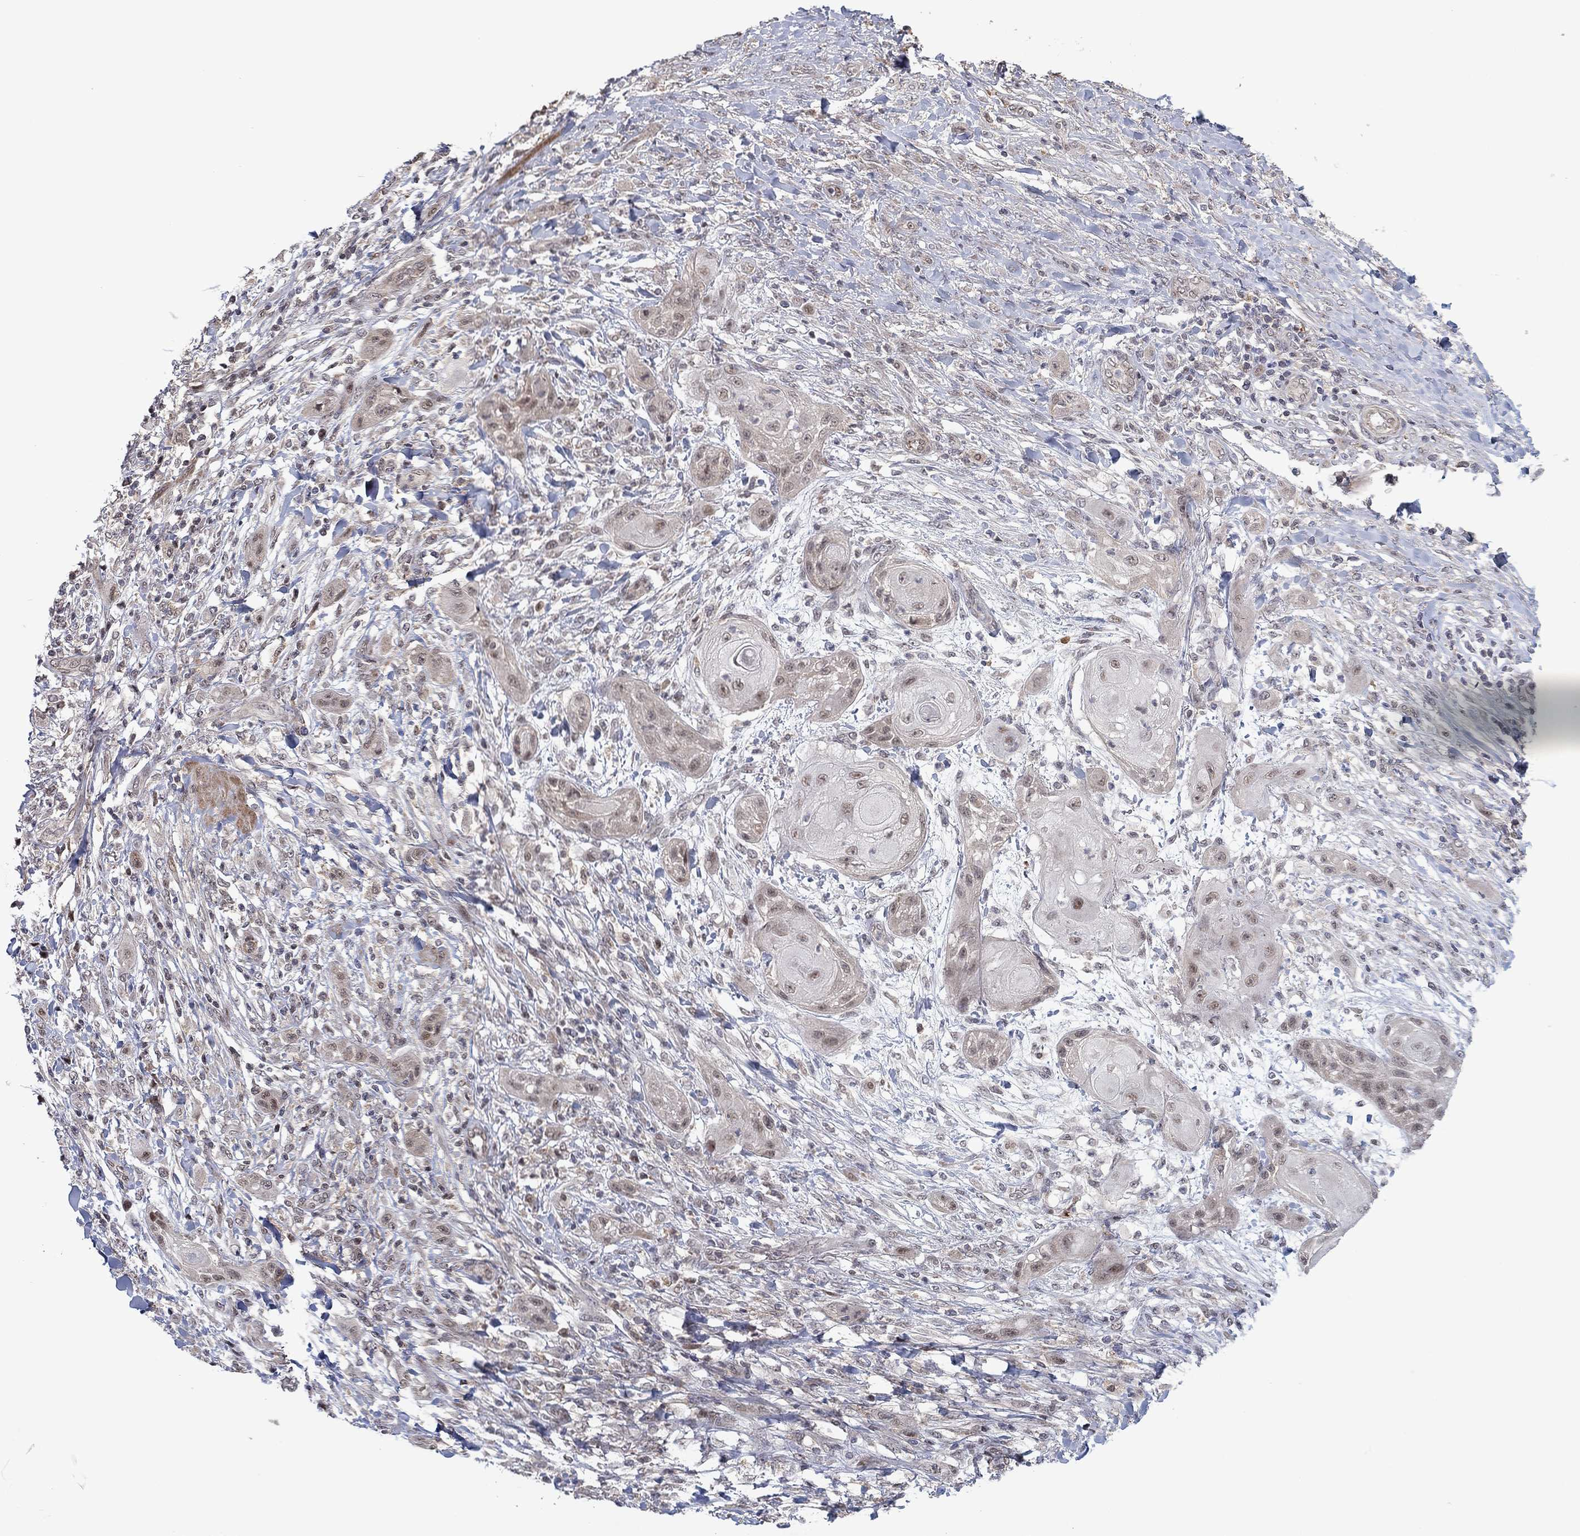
{"staining": {"intensity": "moderate", "quantity": "<25%", "location": "nuclear"}, "tissue": "skin cancer", "cell_type": "Tumor cells", "image_type": "cancer", "snomed": [{"axis": "morphology", "description": "Squamous cell carcinoma, NOS"}, {"axis": "topography", "description": "Skin"}], "caption": "This micrograph demonstrates immunohistochemistry (IHC) staining of skin cancer, with low moderate nuclear staining in about <25% of tumor cells.", "gene": "ZNF395", "patient": {"sex": "male", "age": 62}}